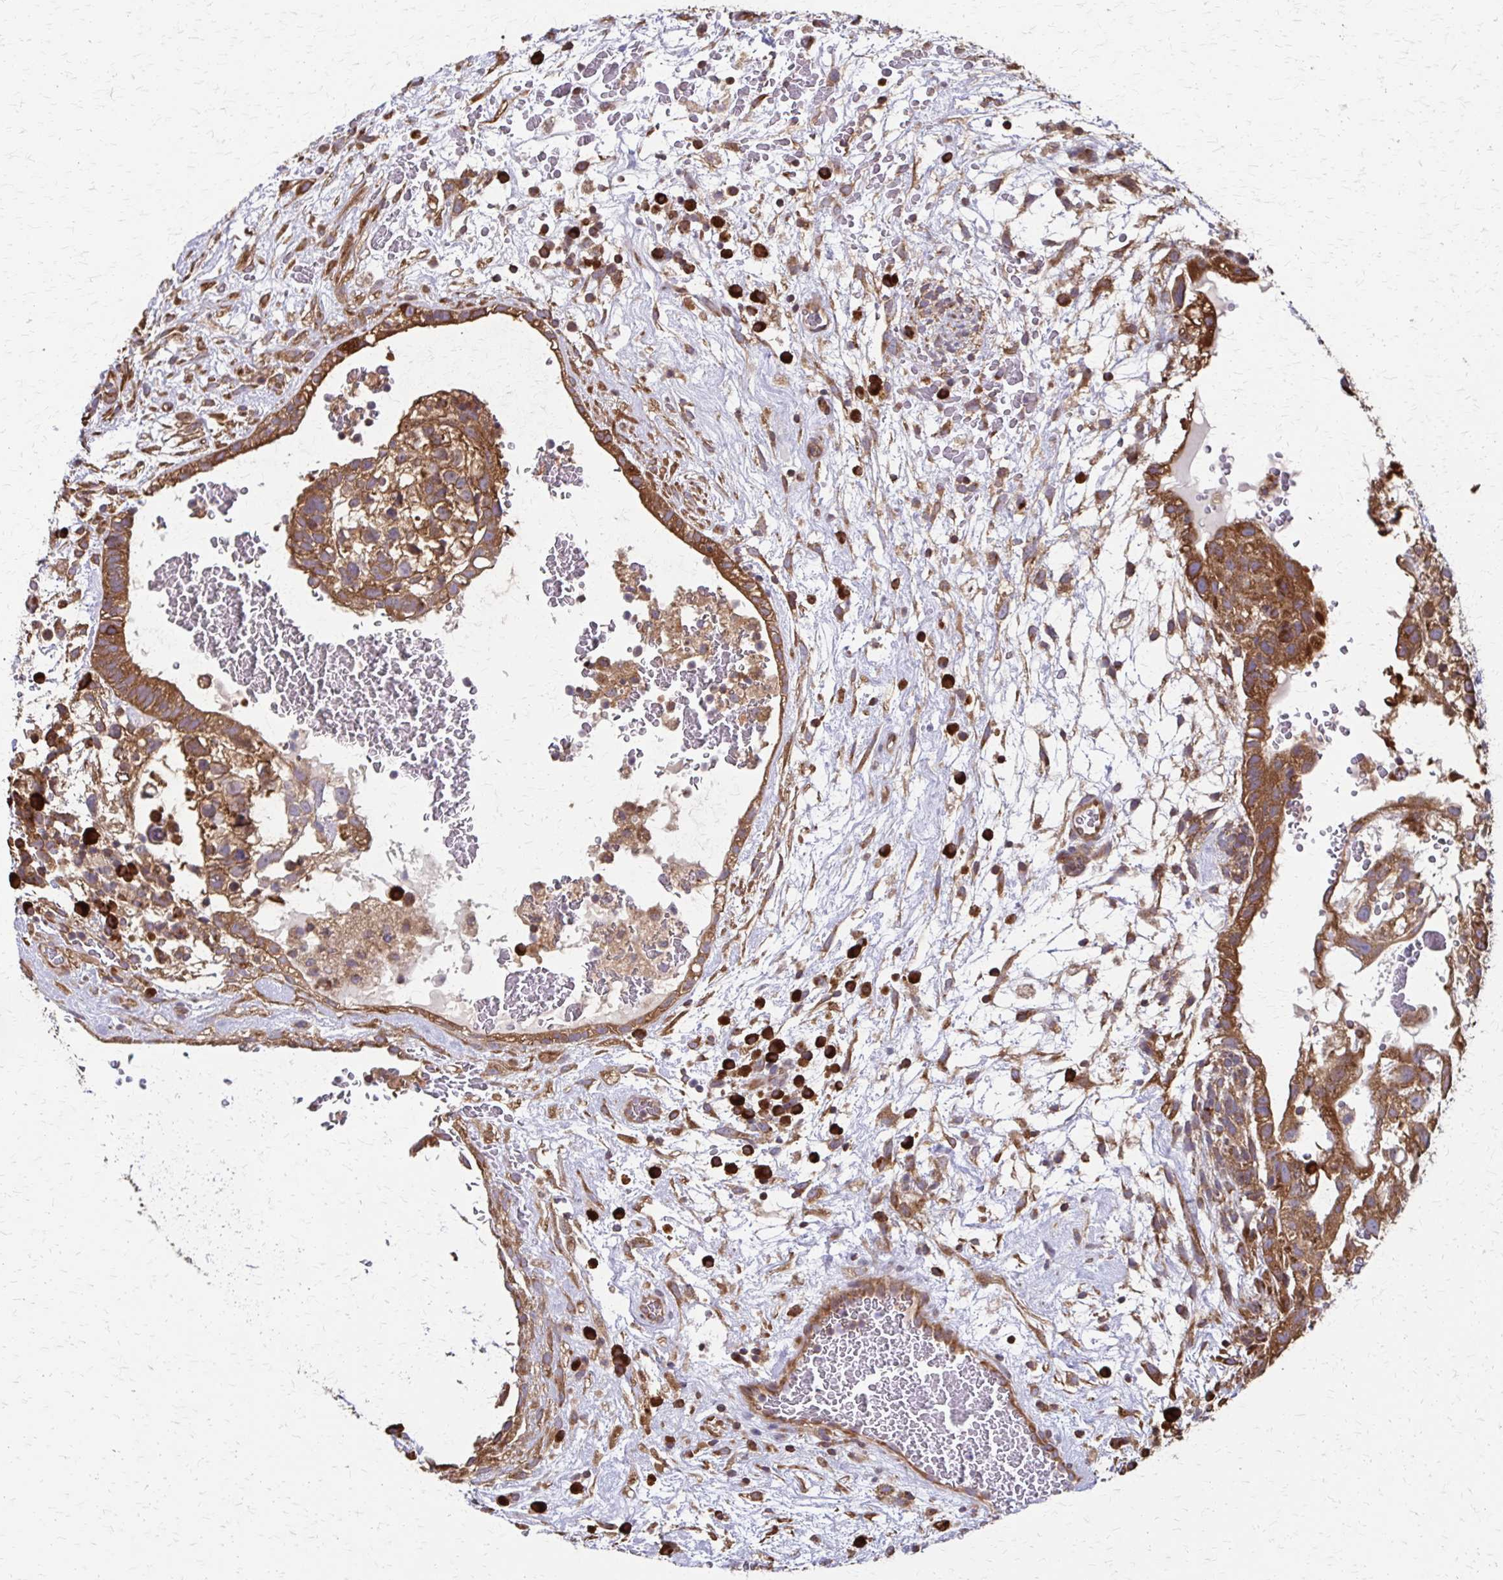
{"staining": {"intensity": "strong", "quantity": ">75%", "location": "cytoplasmic/membranous"}, "tissue": "testis cancer", "cell_type": "Tumor cells", "image_type": "cancer", "snomed": [{"axis": "morphology", "description": "Normal tissue, NOS"}, {"axis": "morphology", "description": "Carcinoma, Embryonal, NOS"}, {"axis": "topography", "description": "Testis"}], "caption": "Protein staining of testis embryonal carcinoma tissue demonstrates strong cytoplasmic/membranous staining in about >75% of tumor cells.", "gene": "EEF2", "patient": {"sex": "male", "age": 32}}